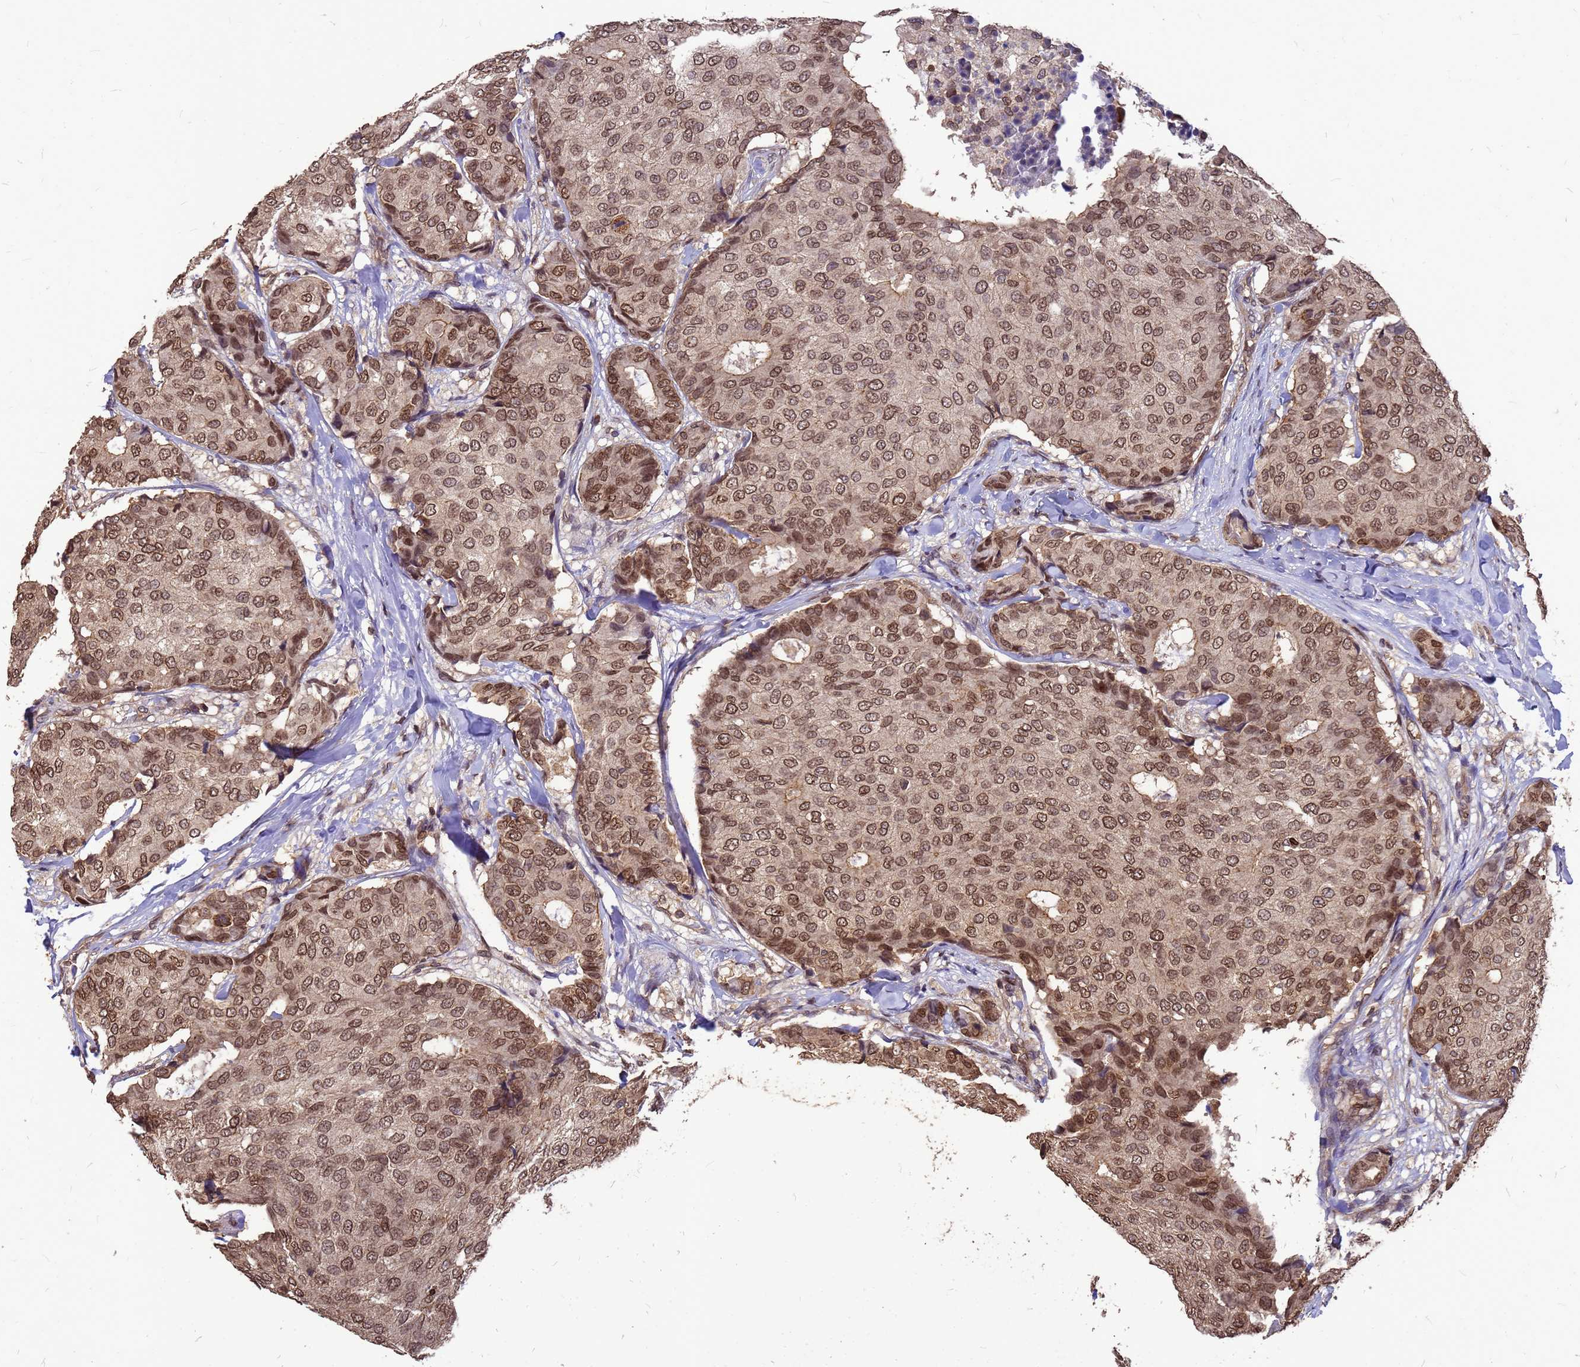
{"staining": {"intensity": "moderate", "quantity": ">75%", "location": "cytoplasmic/membranous,nuclear"}, "tissue": "breast cancer", "cell_type": "Tumor cells", "image_type": "cancer", "snomed": [{"axis": "morphology", "description": "Duct carcinoma"}, {"axis": "topography", "description": "Breast"}], "caption": "Breast cancer (infiltrating ductal carcinoma) stained with a protein marker demonstrates moderate staining in tumor cells.", "gene": "C1orf35", "patient": {"sex": "female", "age": 75}}